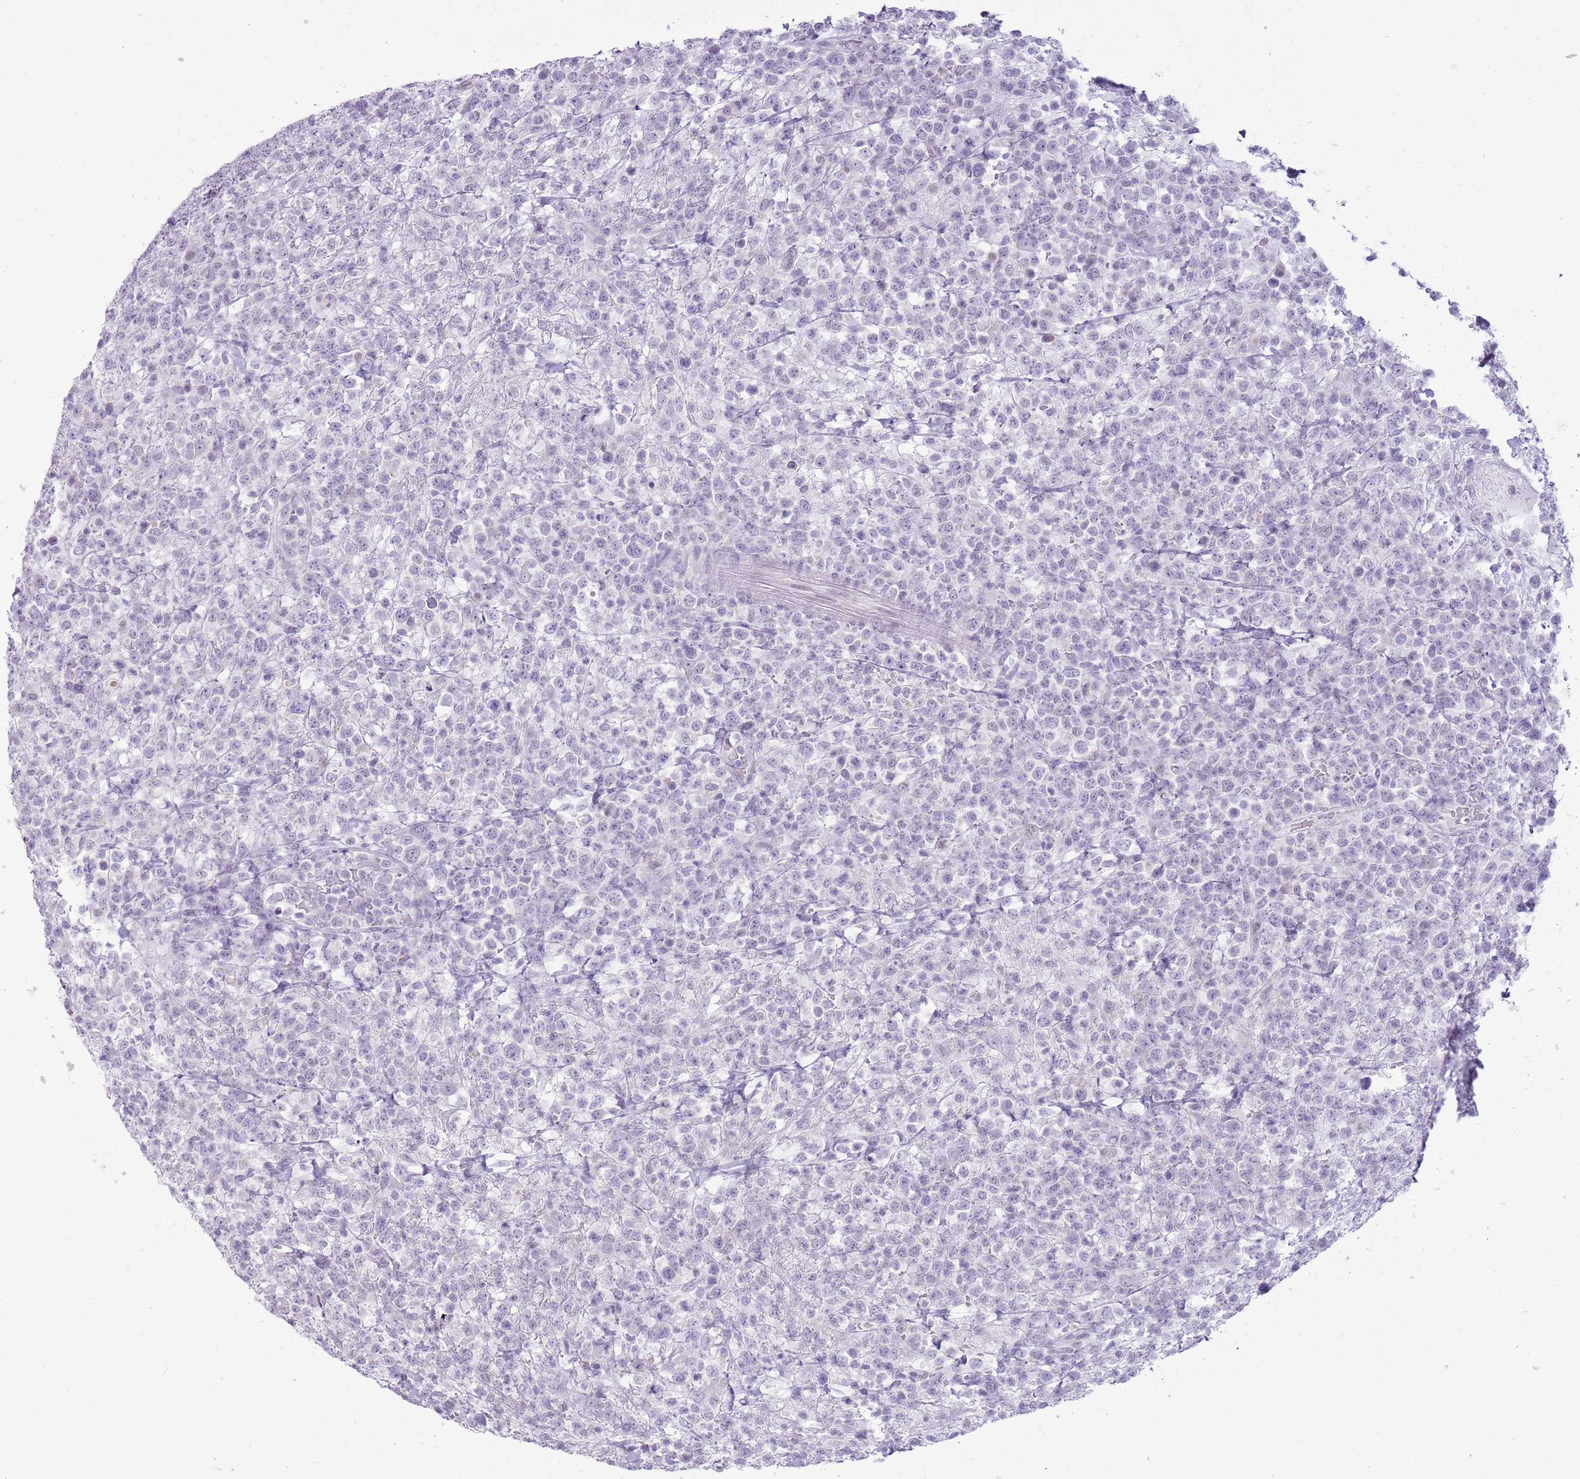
{"staining": {"intensity": "negative", "quantity": "none", "location": "none"}, "tissue": "lymphoma", "cell_type": "Tumor cells", "image_type": "cancer", "snomed": [{"axis": "morphology", "description": "Malignant lymphoma, non-Hodgkin's type, High grade"}, {"axis": "topography", "description": "Colon"}], "caption": "High magnification brightfield microscopy of high-grade malignant lymphoma, non-Hodgkin's type stained with DAB (3,3'-diaminobenzidine) (brown) and counterstained with hematoxylin (blue): tumor cells show no significant expression.", "gene": "RPL3L", "patient": {"sex": "female", "age": 53}}